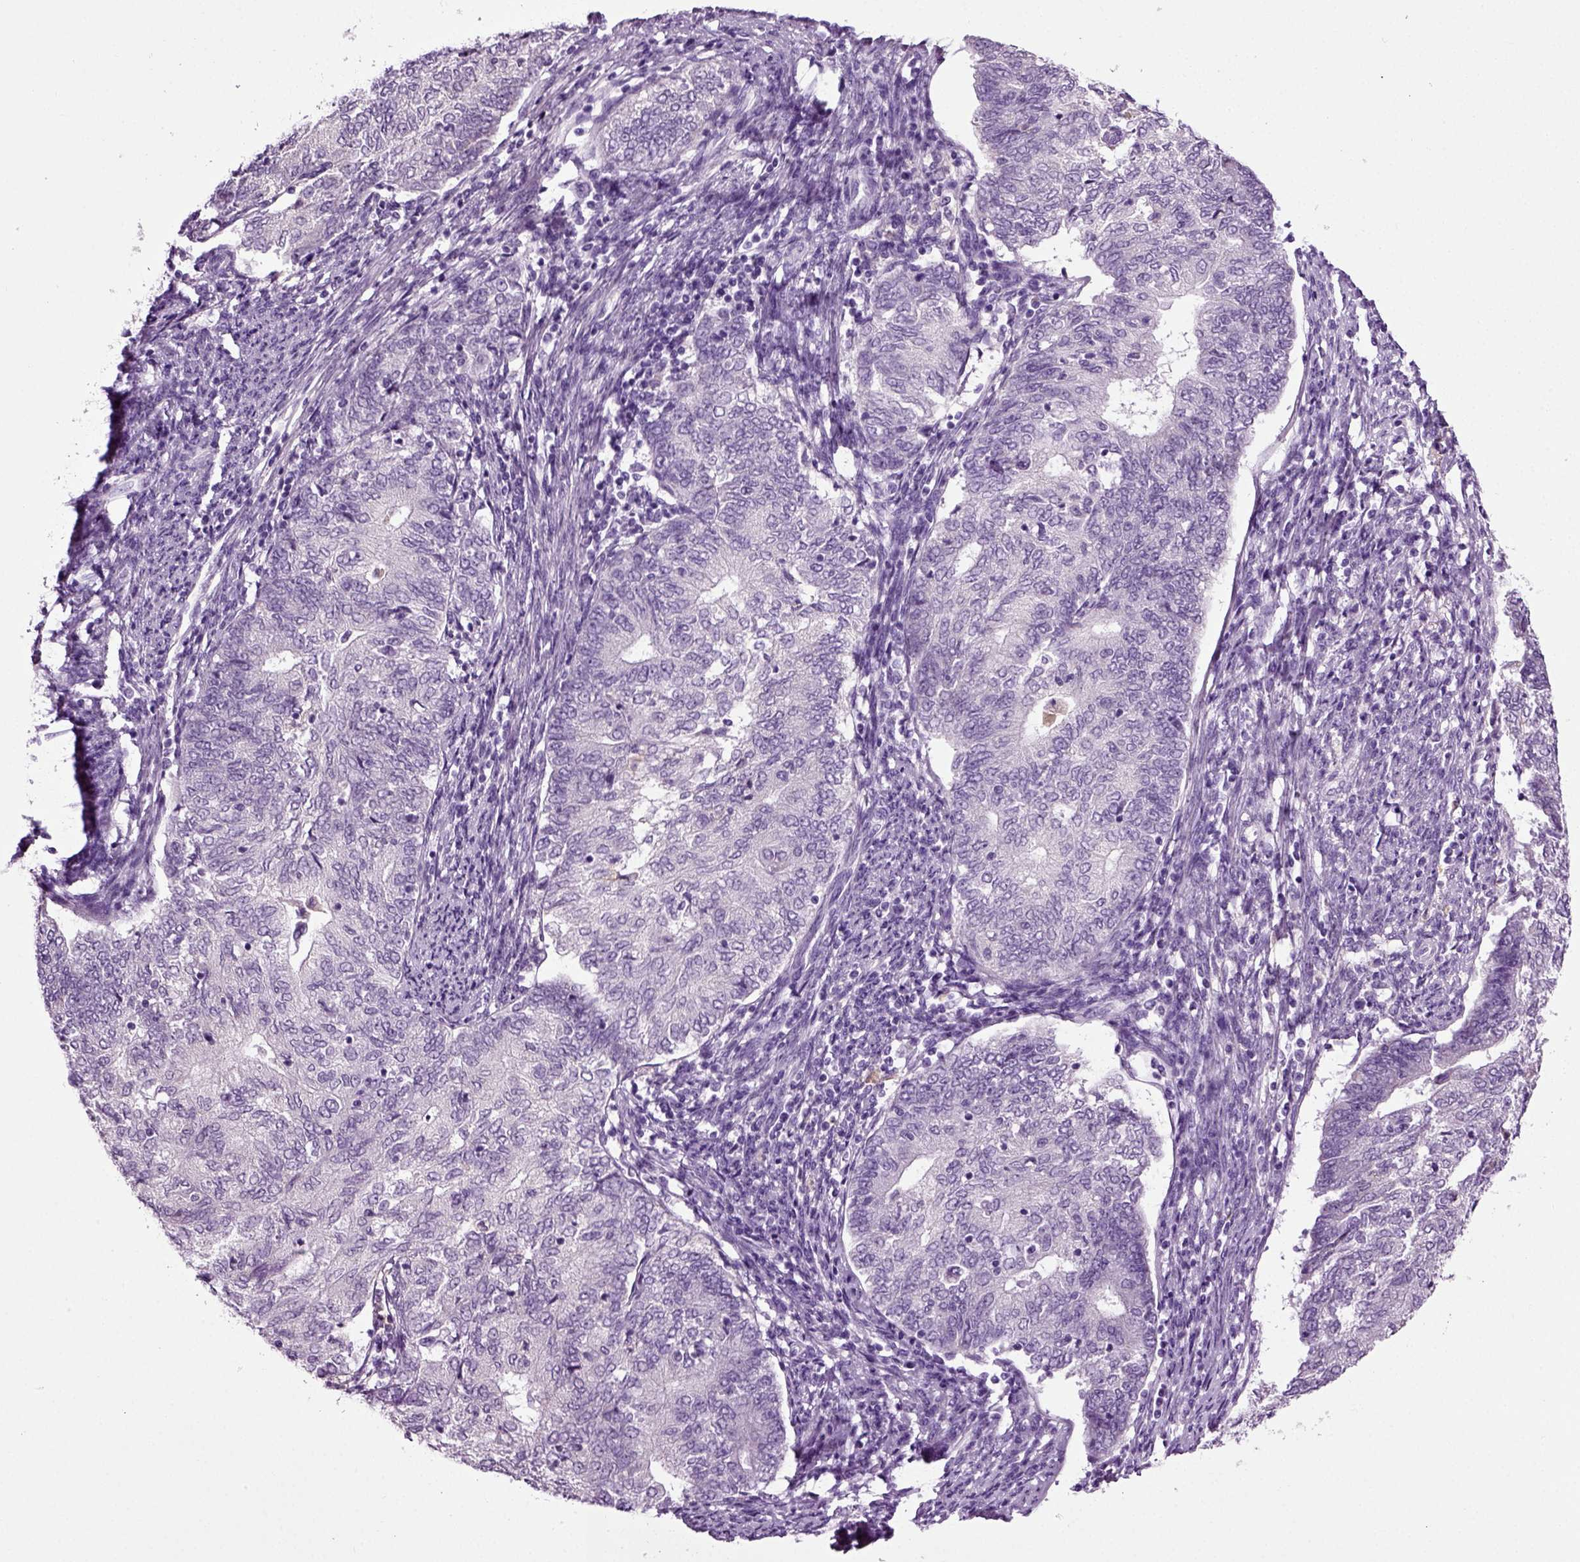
{"staining": {"intensity": "negative", "quantity": "none", "location": "none"}, "tissue": "endometrial cancer", "cell_type": "Tumor cells", "image_type": "cancer", "snomed": [{"axis": "morphology", "description": "Adenocarcinoma, NOS"}, {"axis": "topography", "description": "Endometrium"}], "caption": "There is no significant staining in tumor cells of adenocarcinoma (endometrial).", "gene": "DNAH10", "patient": {"sex": "female", "age": 65}}